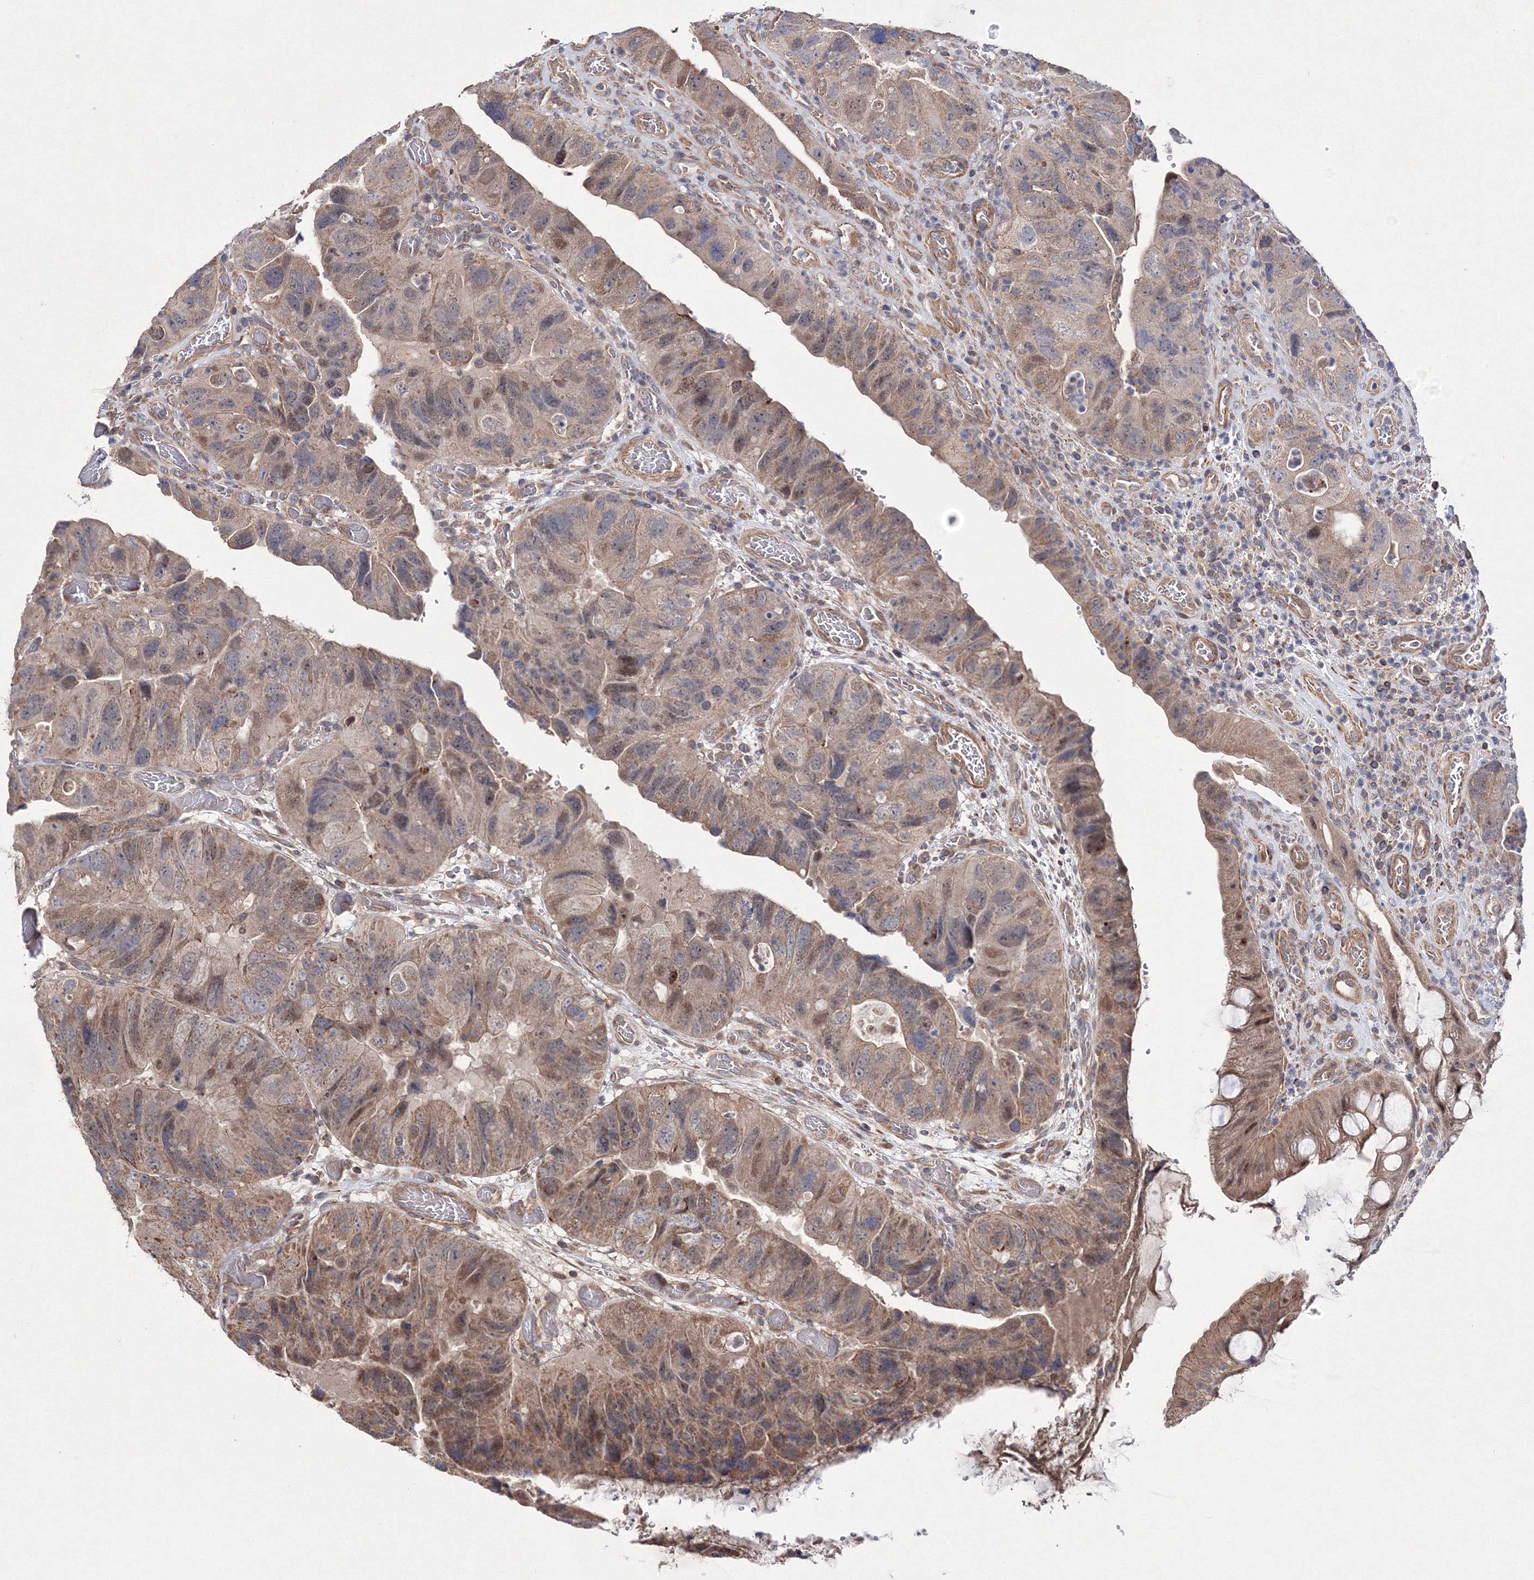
{"staining": {"intensity": "weak", "quantity": ">75%", "location": "cytoplasmic/membranous"}, "tissue": "colorectal cancer", "cell_type": "Tumor cells", "image_type": "cancer", "snomed": [{"axis": "morphology", "description": "Adenocarcinoma, NOS"}, {"axis": "topography", "description": "Rectum"}], "caption": "Immunohistochemical staining of adenocarcinoma (colorectal) exhibits low levels of weak cytoplasmic/membranous protein positivity in approximately >75% of tumor cells. Nuclei are stained in blue.", "gene": "PPP2R2B", "patient": {"sex": "male", "age": 63}}